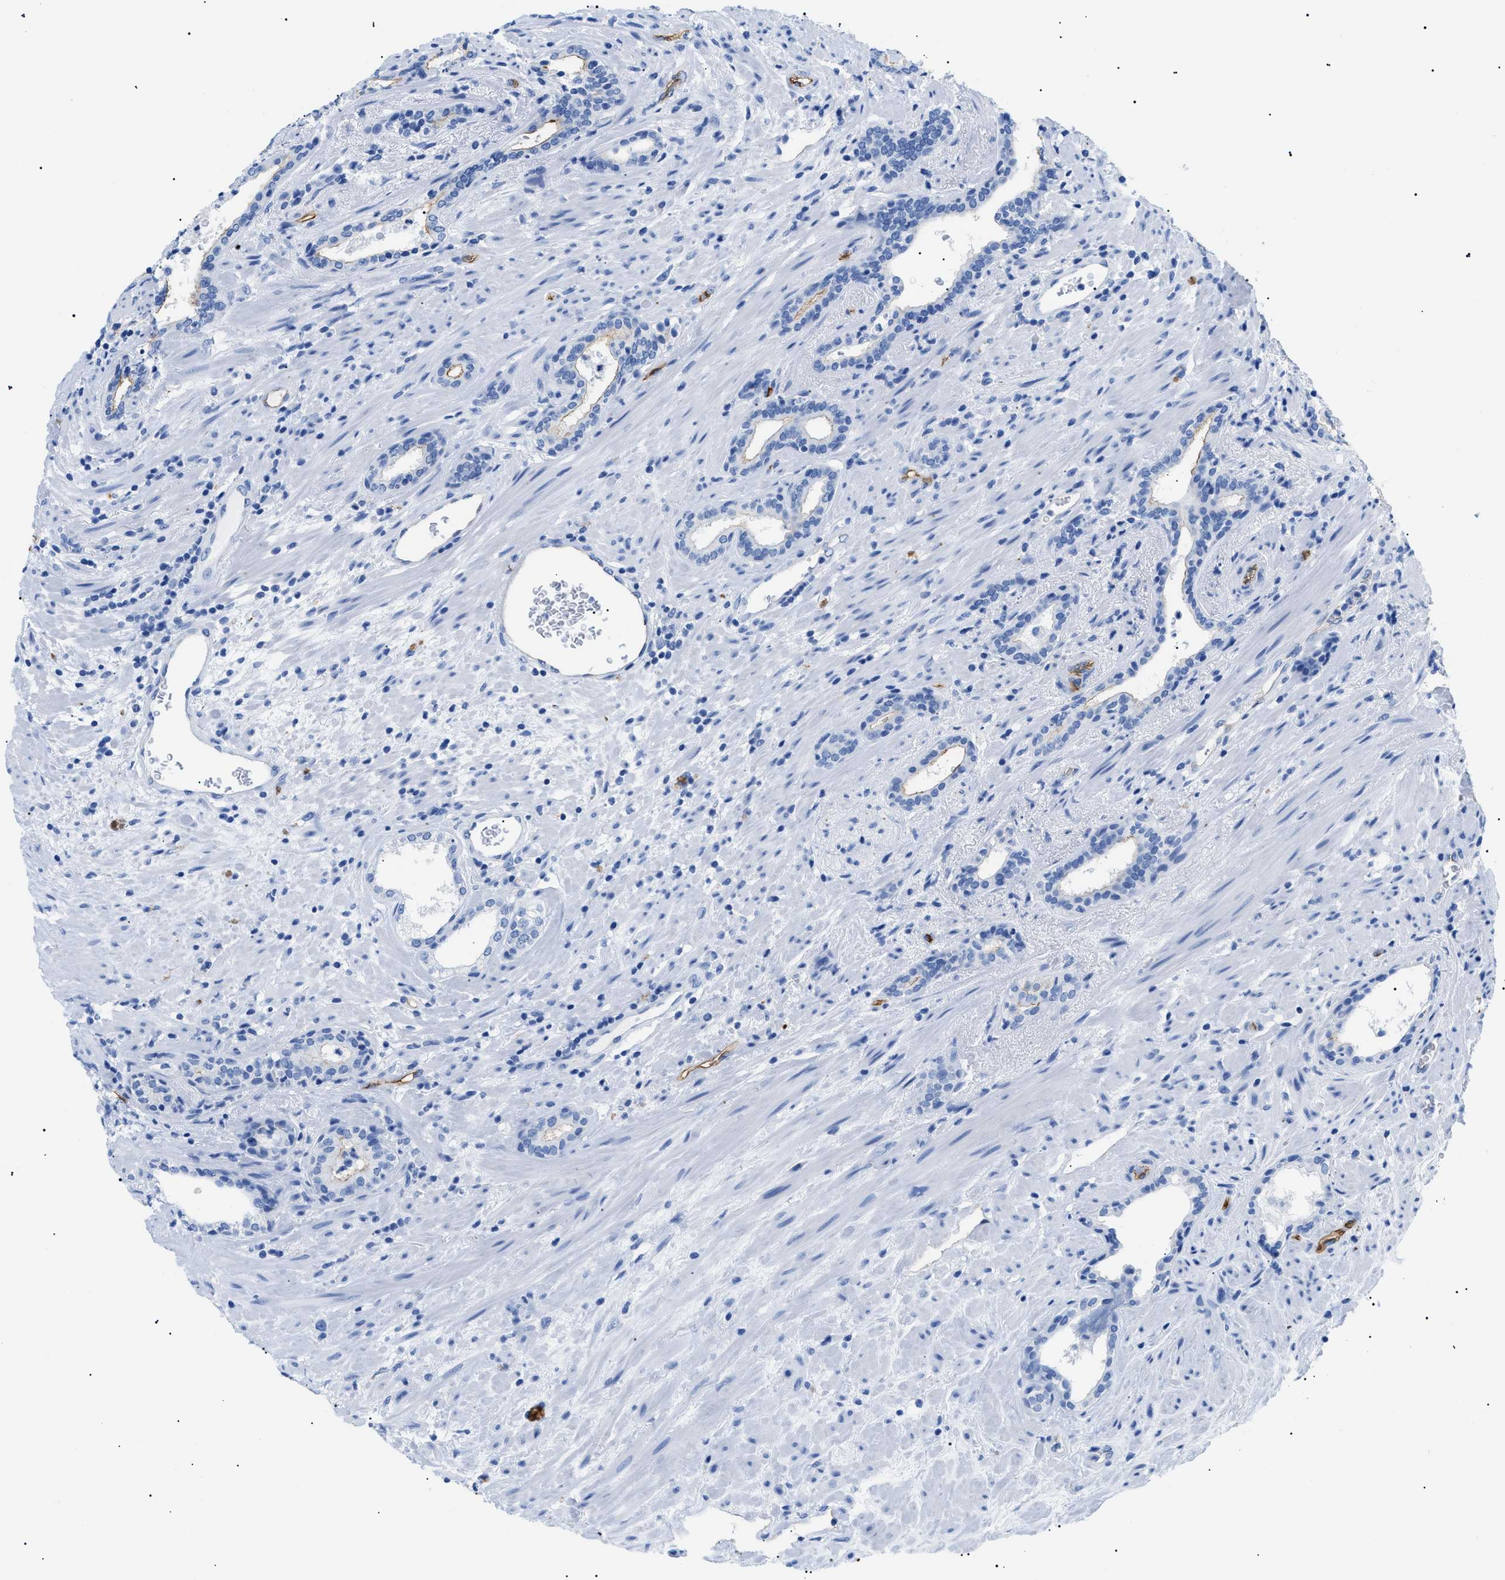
{"staining": {"intensity": "negative", "quantity": "none", "location": "none"}, "tissue": "prostate cancer", "cell_type": "Tumor cells", "image_type": "cancer", "snomed": [{"axis": "morphology", "description": "Adenocarcinoma, High grade"}, {"axis": "topography", "description": "Prostate"}], "caption": "There is no significant expression in tumor cells of prostate cancer (high-grade adenocarcinoma).", "gene": "PODXL", "patient": {"sex": "male", "age": 71}}